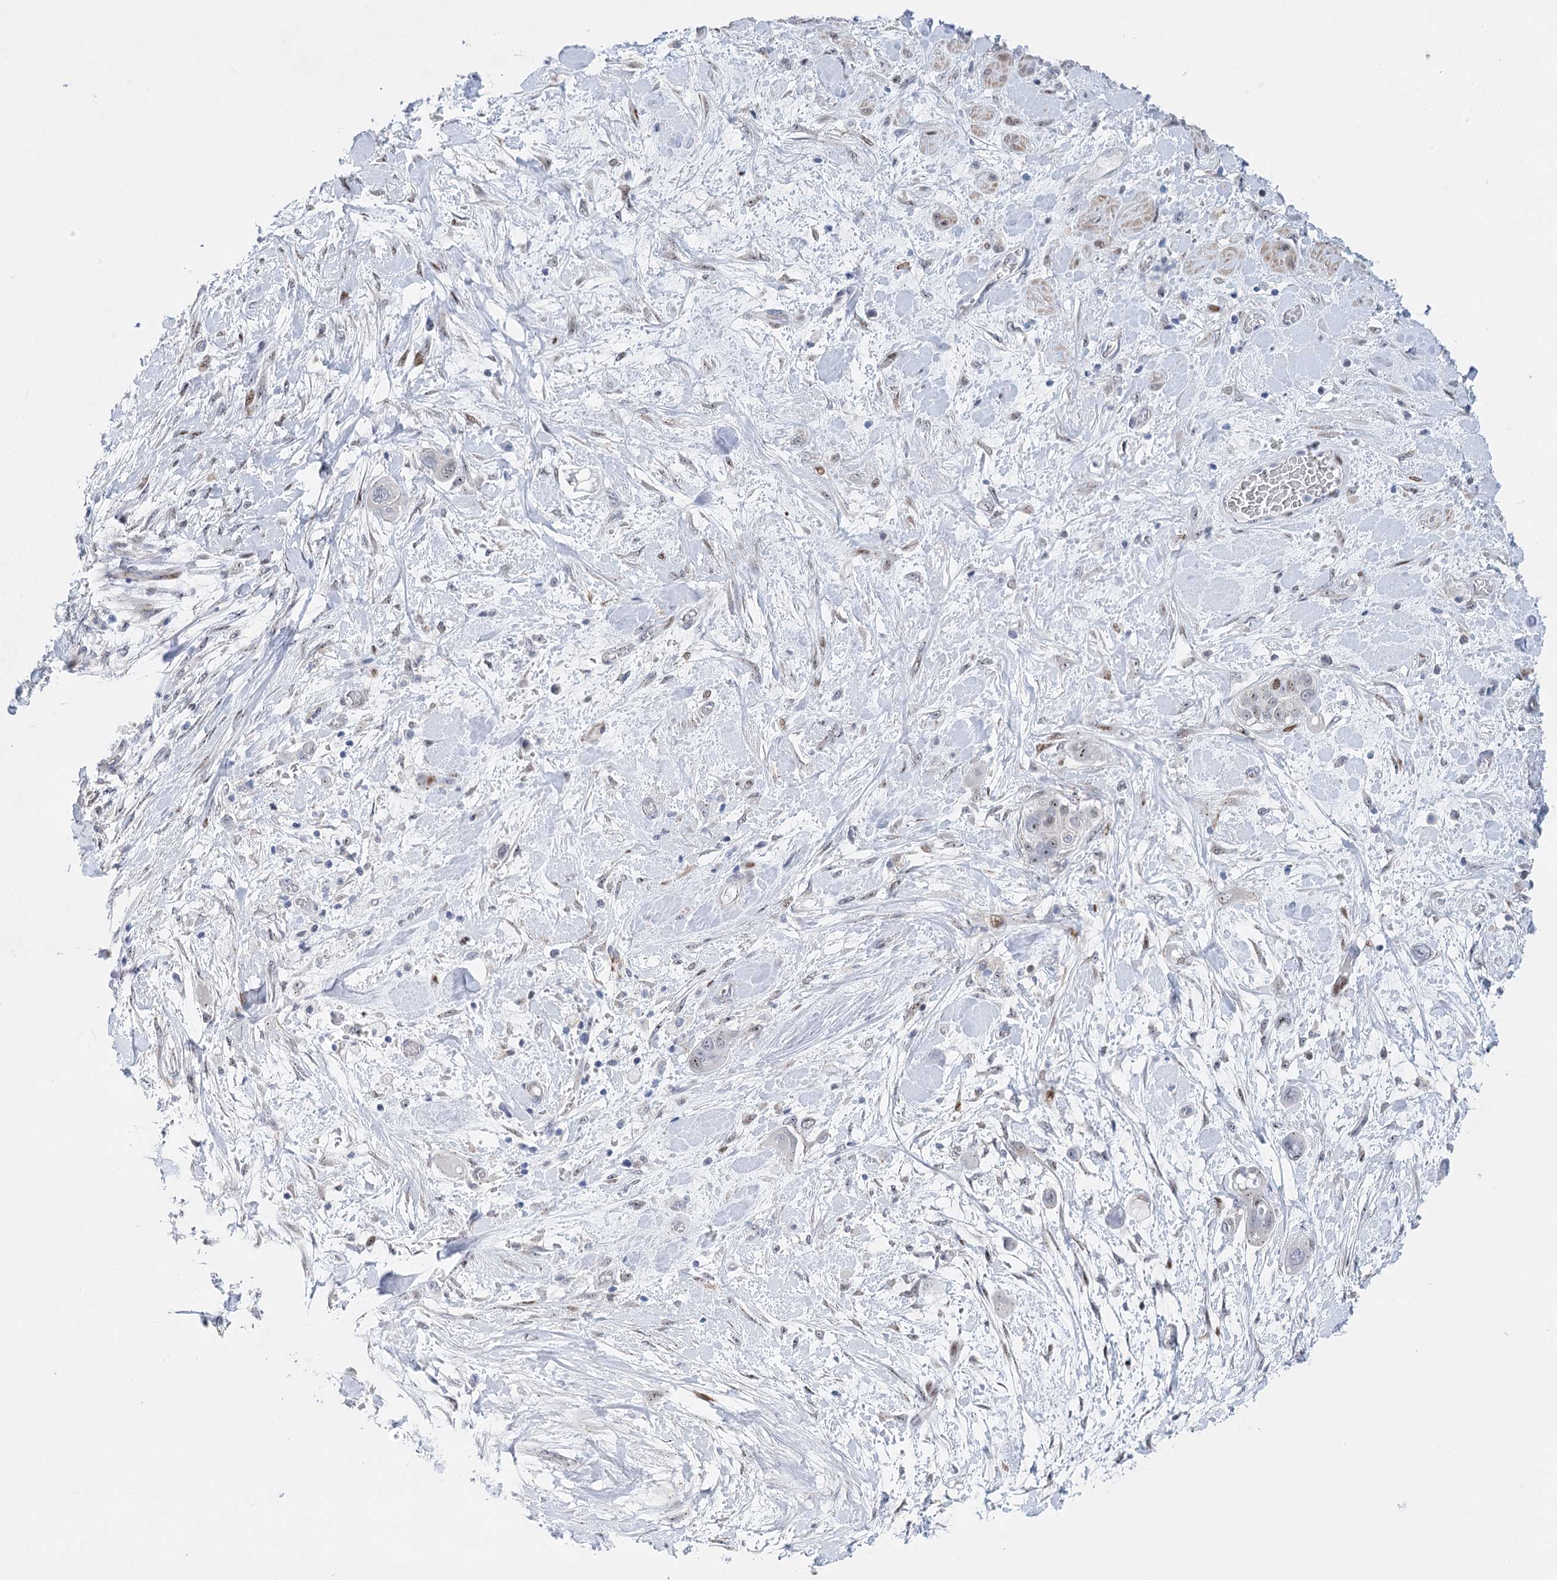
{"staining": {"intensity": "weak", "quantity": "<25%", "location": "nuclear"}, "tissue": "pancreatic cancer", "cell_type": "Tumor cells", "image_type": "cancer", "snomed": [{"axis": "morphology", "description": "Adenocarcinoma, NOS"}, {"axis": "topography", "description": "Pancreas"}], "caption": "Immunohistochemistry (IHC) photomicrograph of adenocarcinoma (pancreatic) stained for a protein (brown), which shows no positivity in tumor cells.", "gene": "CAMTA1", "patient": {"sex": "male", "age": 68}}